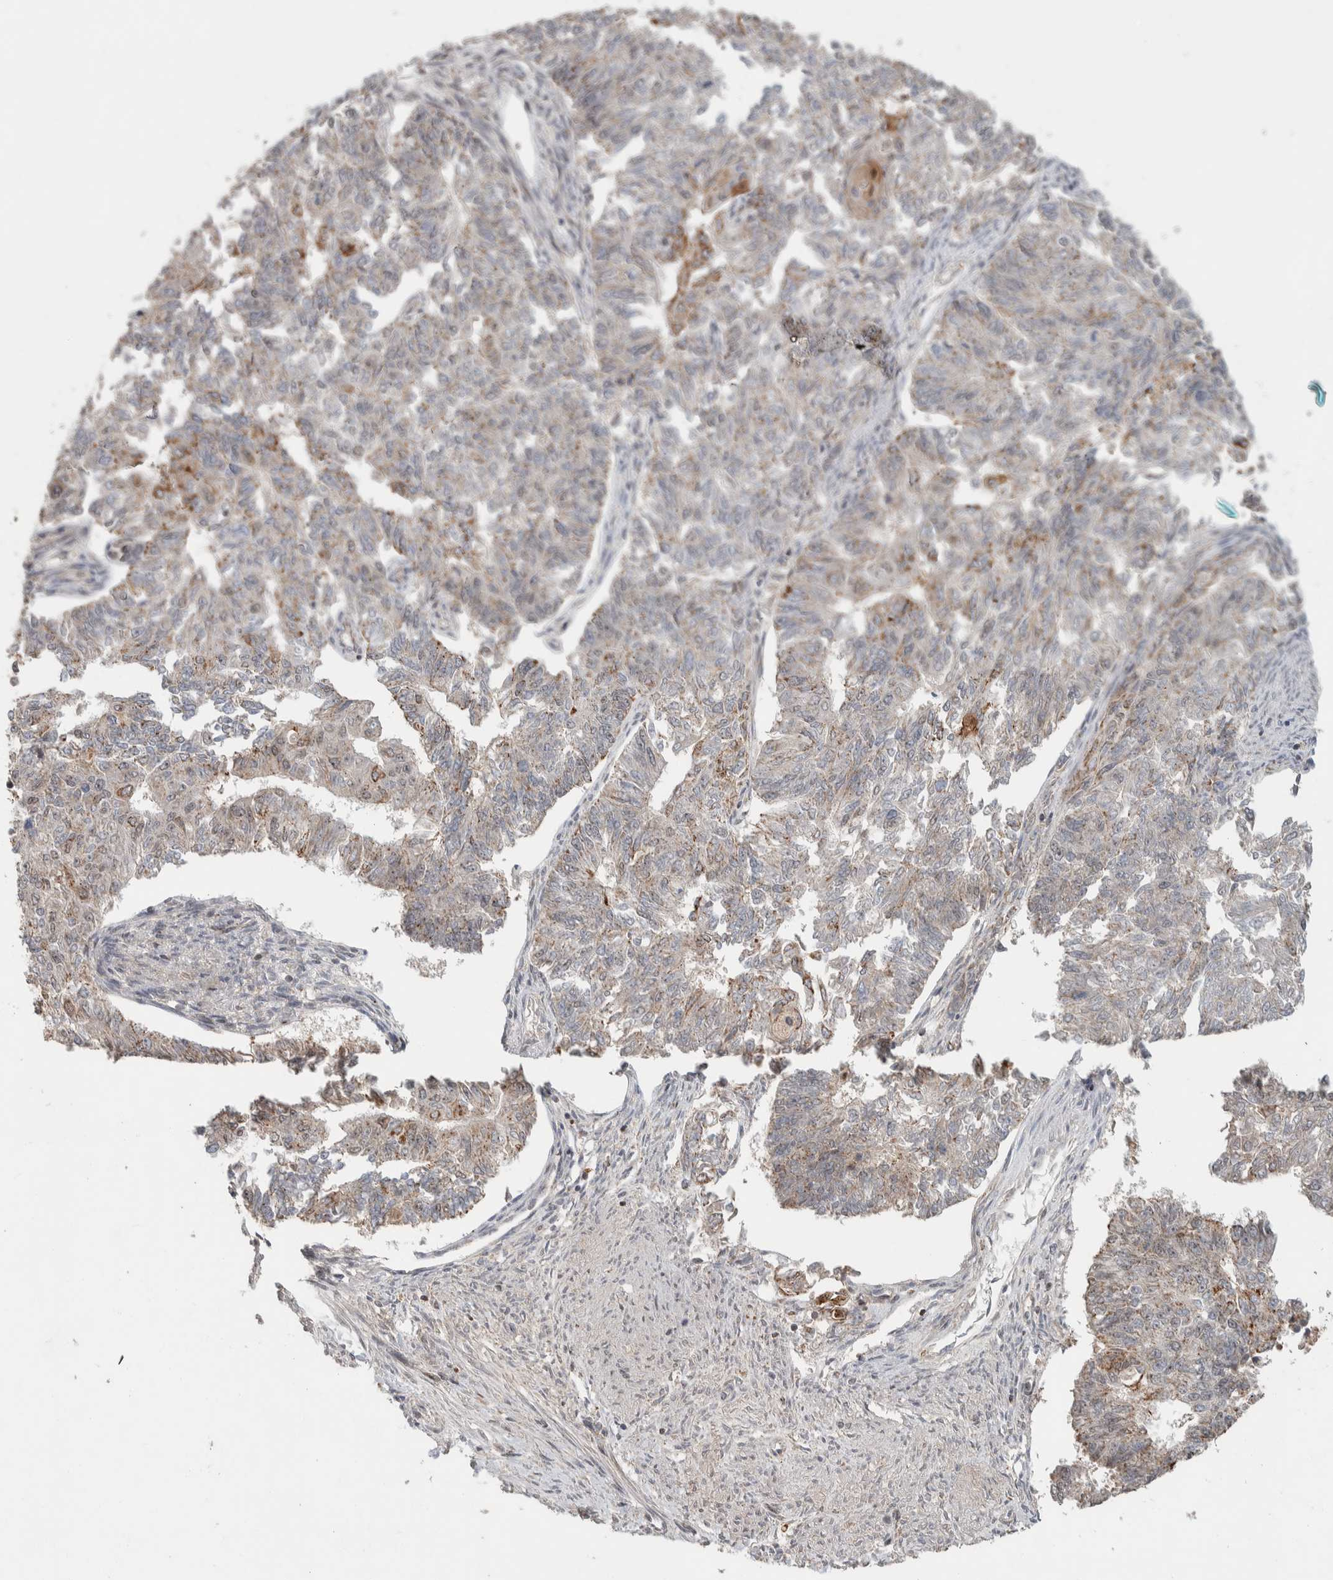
{"staining": {"intensity": "weak", "quantity": "<25%", "location": "cytoplasmic/membranous"}, "tissue": "endometrial cancer", "cell_type": "Tumor cells", "image_type": "cancer", "snomed": [{"axis": "morphology", "description": "Adenocarcinoma, NOS"}, {"axis": "topography", "description": "Endometrium"}], "caption": "This is an immunohistochemistry (IHC) photomicrograph of endometrial adenocarcinoma. There is no expression in tumor cells.", "gene": "ZNF521", "patient": {"sex": "female", "age": 32}}